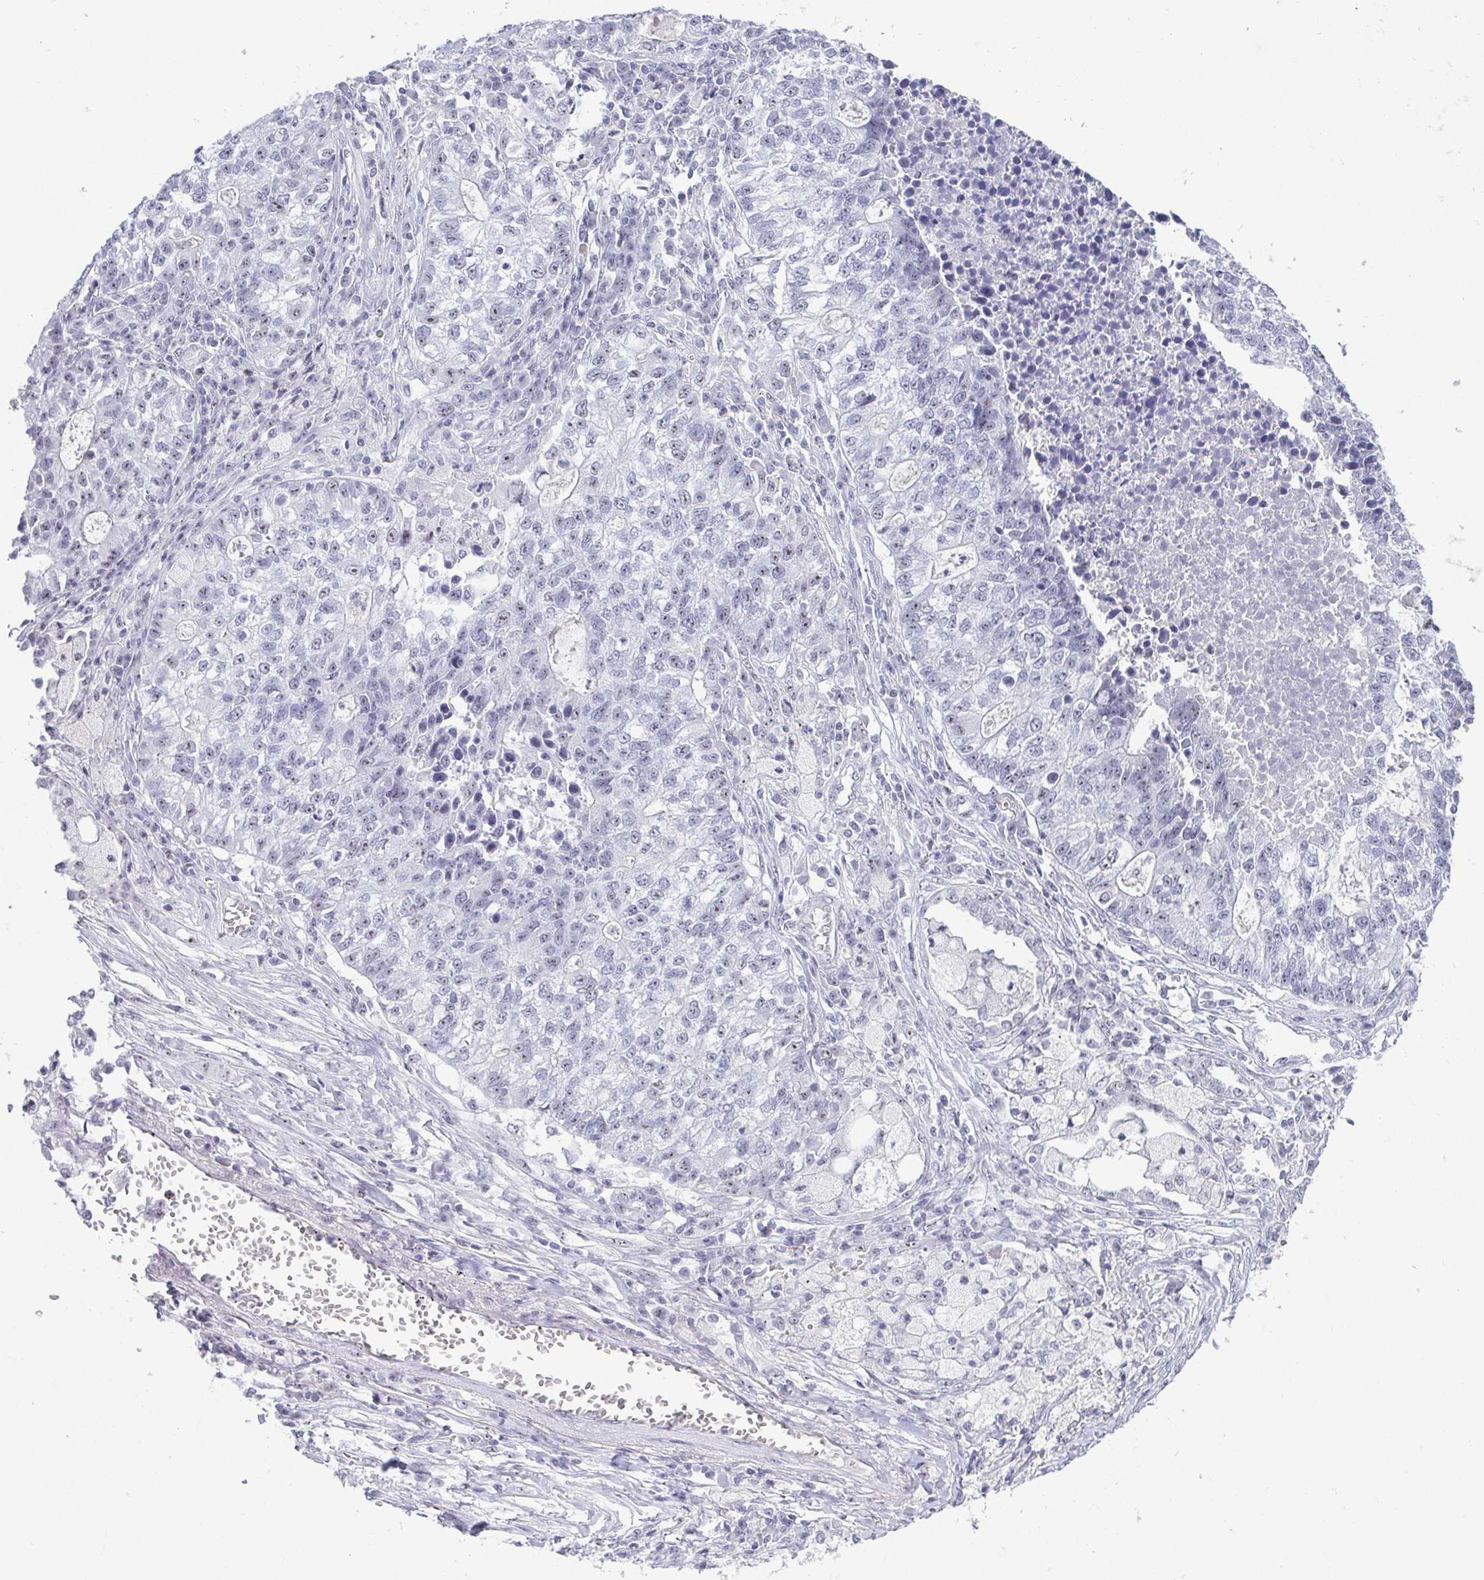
{"staining": {"intensity": "weak", "quantity": "<25%", "location": "nuclear"}, "tissue": "lung cancer", "cell_type": "Tumor cells", "image_type": "cancer", "snomed": [{"axis": "morphology", "description": "Adenocarcinoma, NOS"}, {"axis": "topography", "description": "Lung"}], "caption": "Tumor cells show no significant protein staining in lung adenocarcinoma. (Brightfield microscopy of DAB IHC at high magnification).", "gene": "BZW1", "patient": {"sex": "male", "age": 57}}